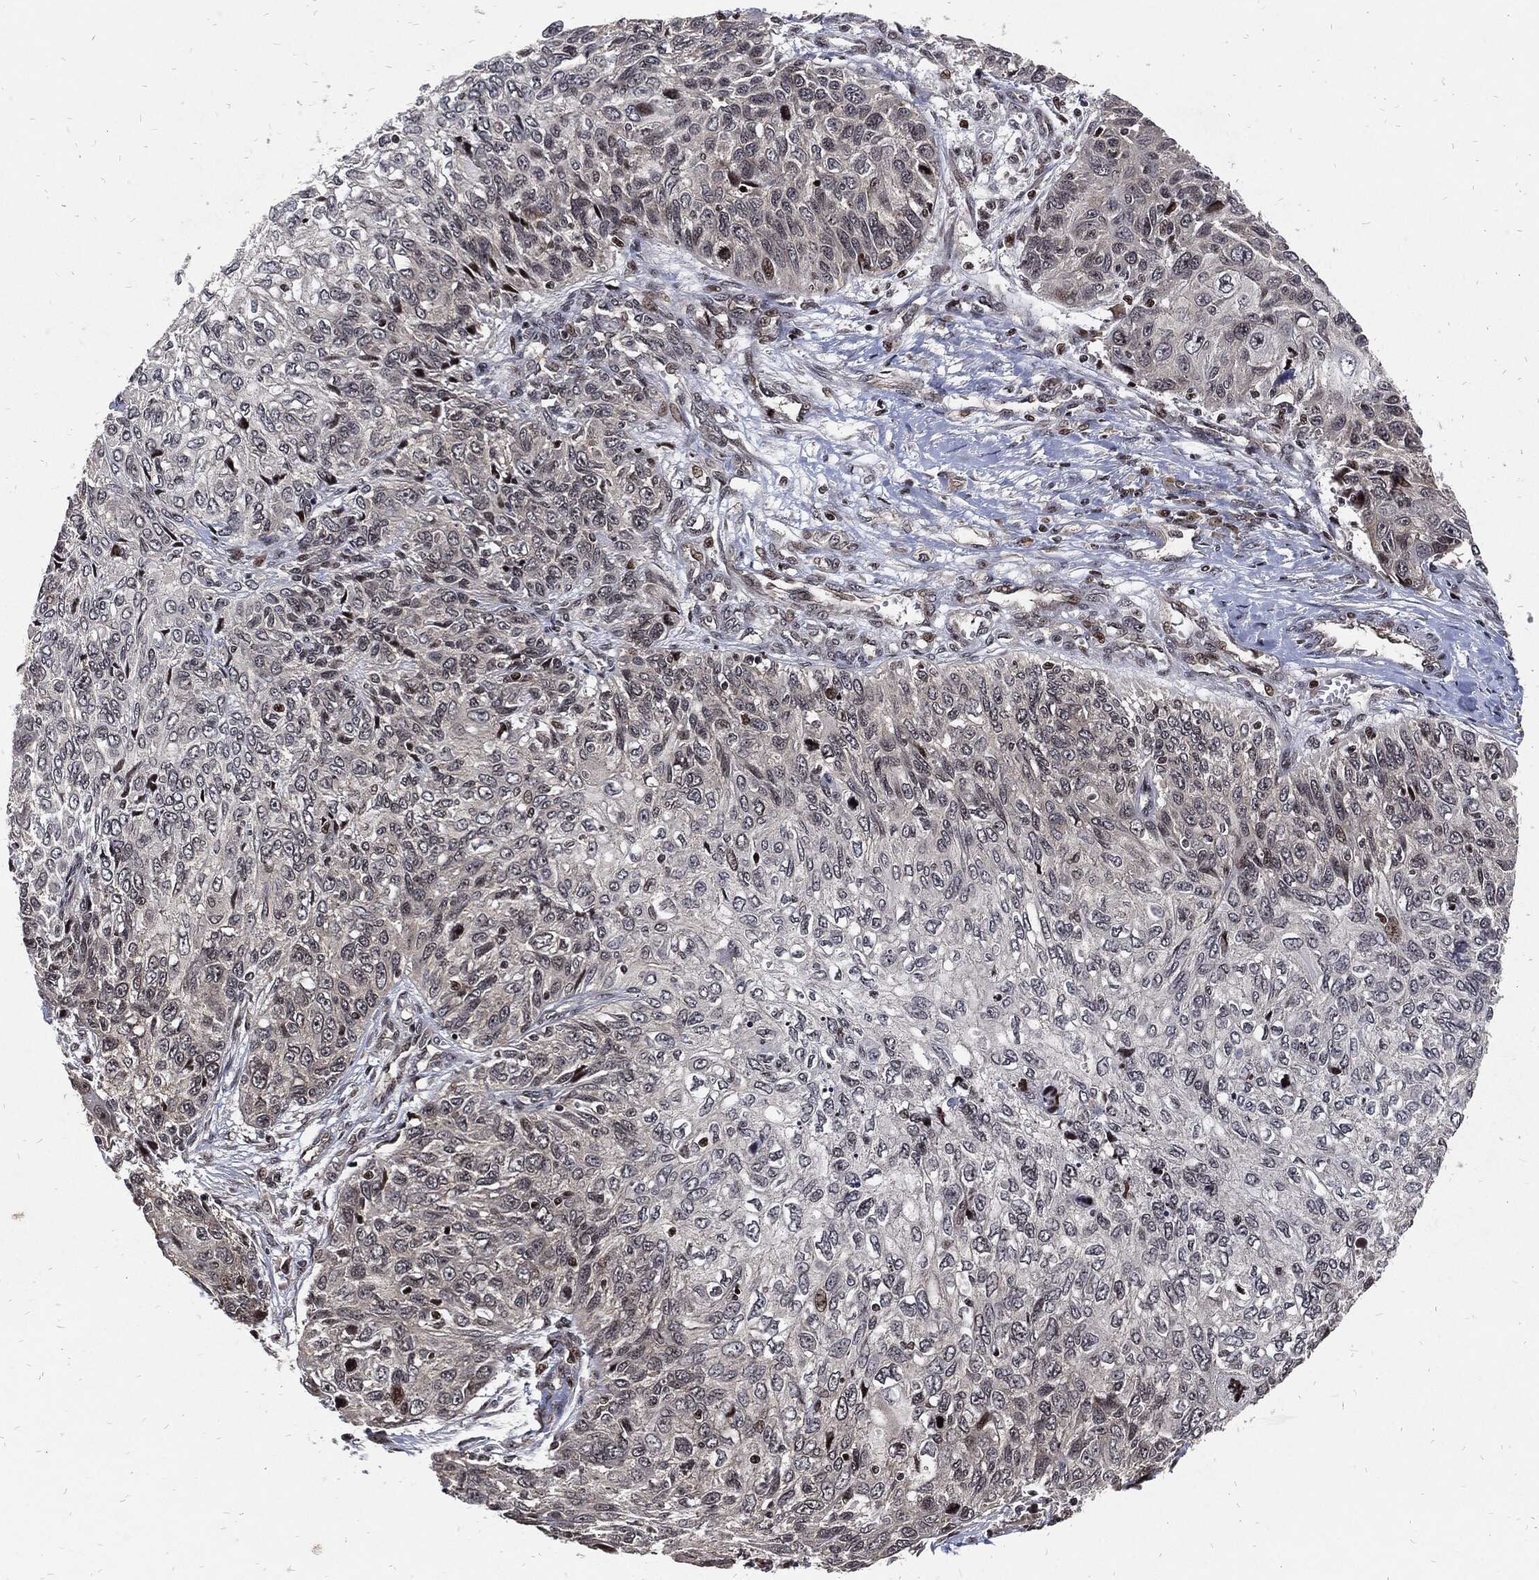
{"staining": {"intensity": "weak", "quantity": "<25%", "location": "nuclear"}, "tissue": "skin cancer", "cell_type": "Tumor cells", "image_type": "cancer", "snomed": [{"axis": "morphology", "description": "Squamous cell carcinoma, NOS"}, {"axis": "topography", "description": "Skin"}], "caption": "Human skin squamous cell carcinoma stained for a protein using immunohistochemistry exhibits no expression in tumor cells.", "gene": "ZNF775", "patient": {"sex": "male", "age": 92}}